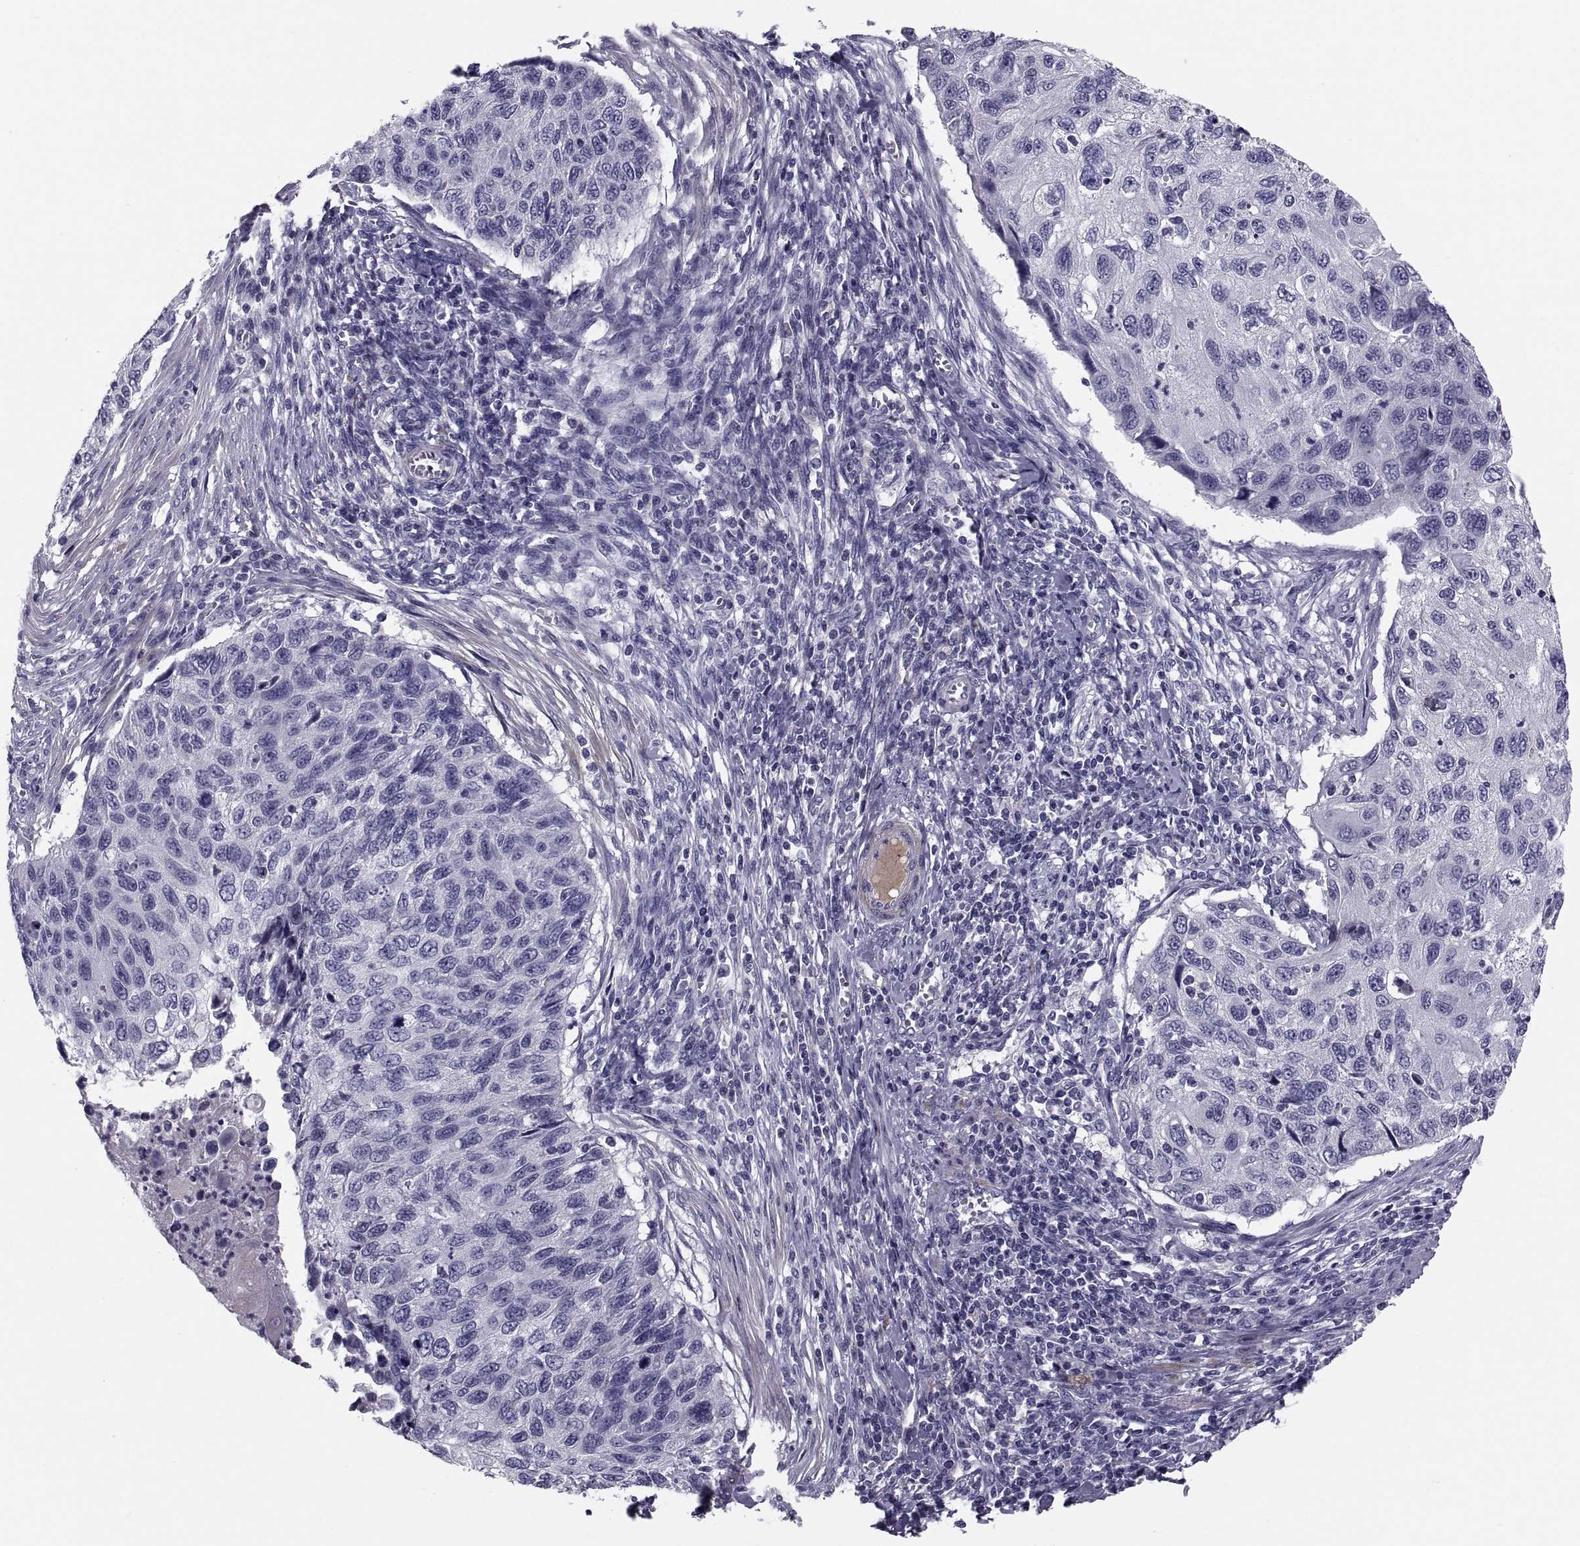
{"staining": {"intensity": "negative", "quantity": "none", "location": "none"}, "tissue": "cervical cancer", "cell_type": "Tumor cells", "image_type": "cancer", "snomed": [{"axis": "morphology", "description": "Squamous cell carcinoma, NOS"}, {"axis": "topography", "description": "Cervix"}], "caption": "This is an immunohistochemistry (IHC) micrograph of cervical cancer. There is no expression in tumor cells.", "gene": "PDZRN4", "patient": {"sex": "female", "age": 70}}